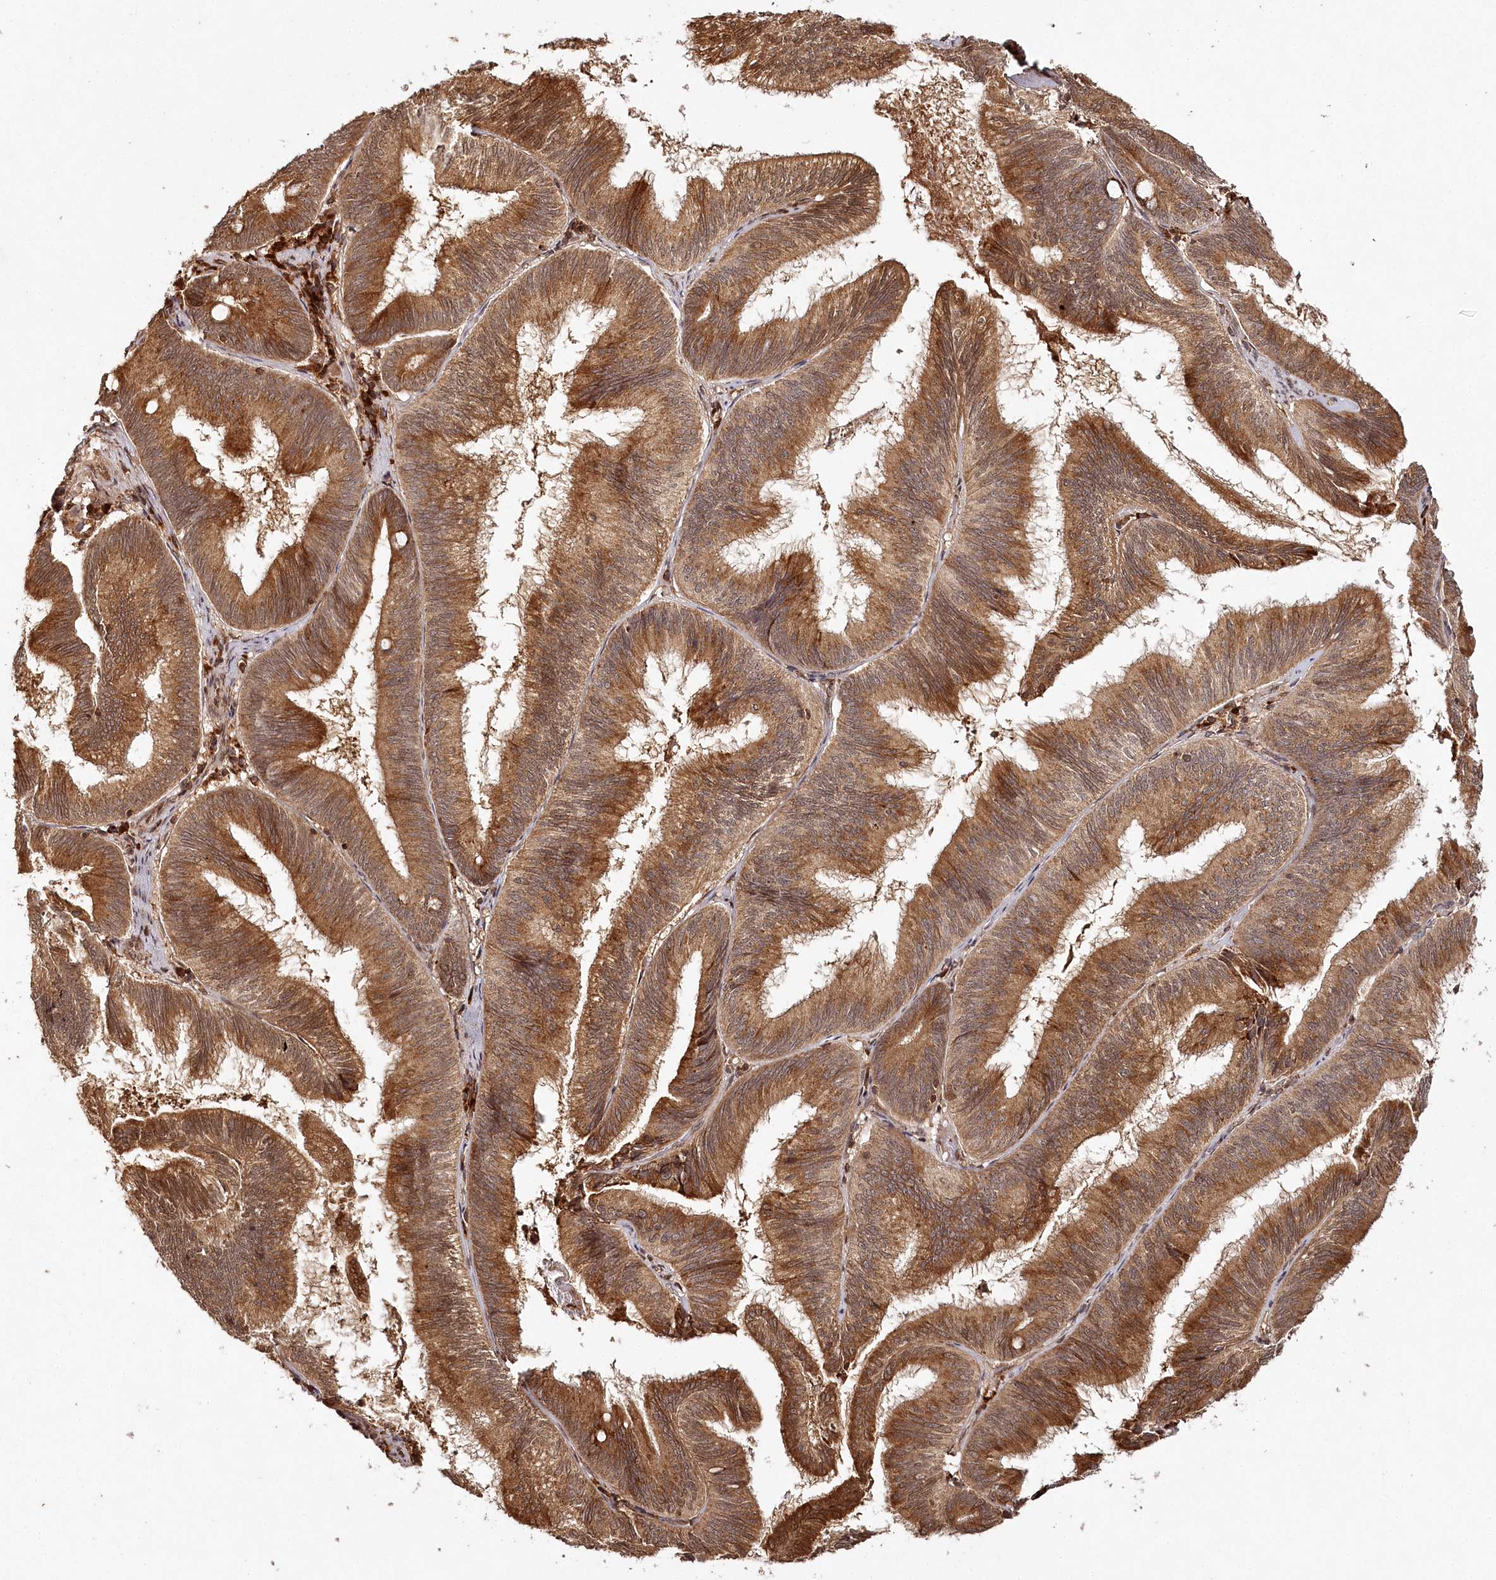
{"staining": {"intensity": "strong", "quantity": ">75%", "location": "cytoplasmic/membranous,nuclear"}, "tissue": "pancreatic cancer", "cell_type": "Tumor cells", "image_type": "cancer", "snomed": [{"axis": "morphology", "description": "Adenocarcinoma, NOS"}, {"axis": "topography", "description": "Pancreas"}], "caption": "Tumor cells show high levels of strong cytoplasmic/membranous and nuclear positivity in about >75% of cells in pancreatic cancer. (Stains: DAB in brown, nuclei in blue, Microscopy: brightfield microscopy at high magnification).", "gene": "ULK2", "patient": {"sex": "male", "age": 82}}